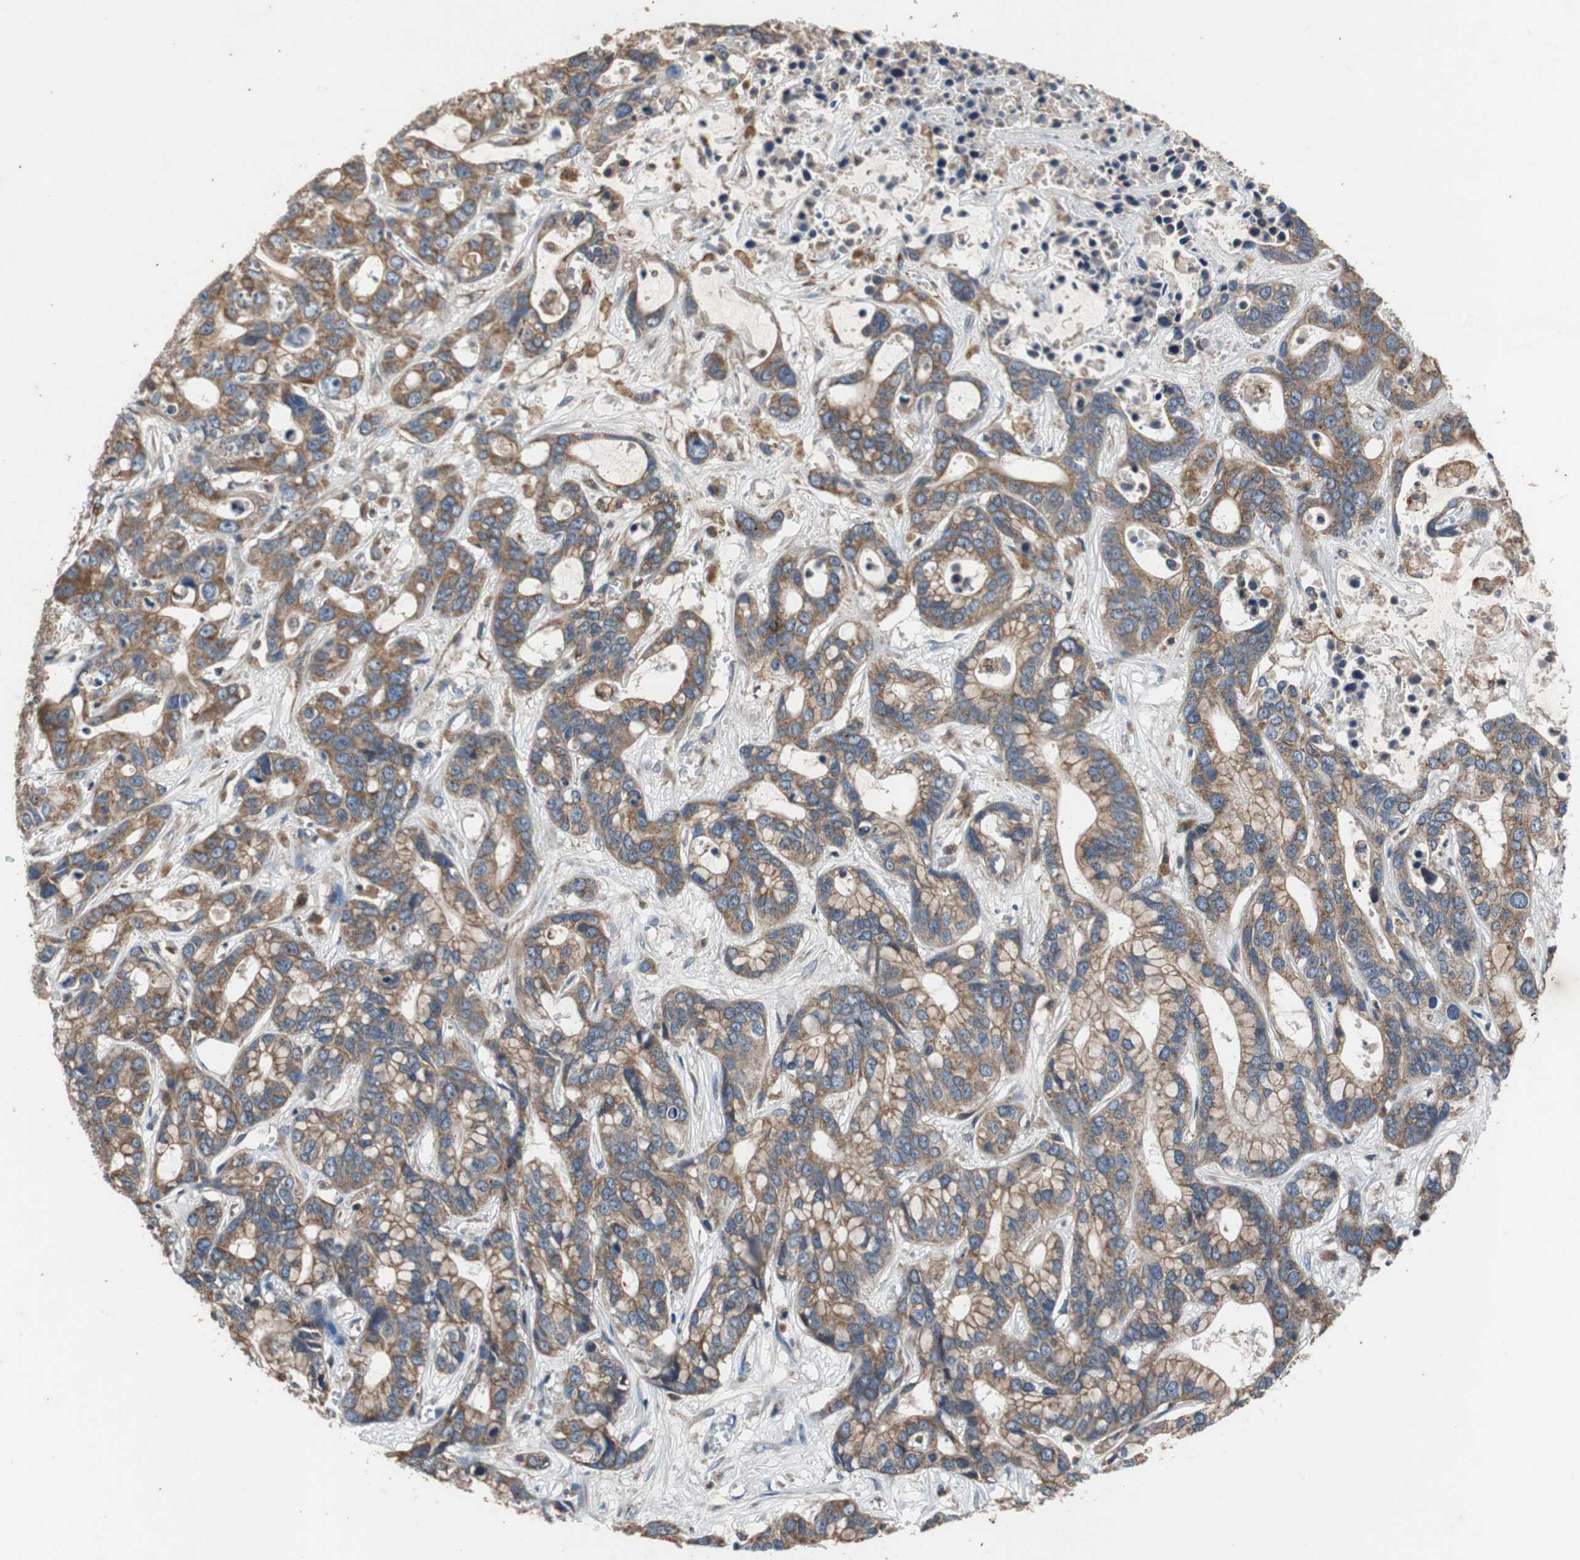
{"staining": {"intensity": "moderate", "quantity": "25%-75%", "location": "cytoplasmic/membranous"}, "tissue": "liver cancer", "cell_type": "Tumor cells", "image_type": "cancer", "snomed": [{"axis": "morphology", "description": "Cholangiocarcinoma"}, {"axis": "topography", "description": "Liver"}], "caption": "Immunohistochemistry (IHC) of liver cancer reveals medium levels of moderate cytoplasmic/membranous positivity in about 25%-75% of tumor cells.", "gene": "ACTR3", "patient": {"sex": "female", "age": 65}}